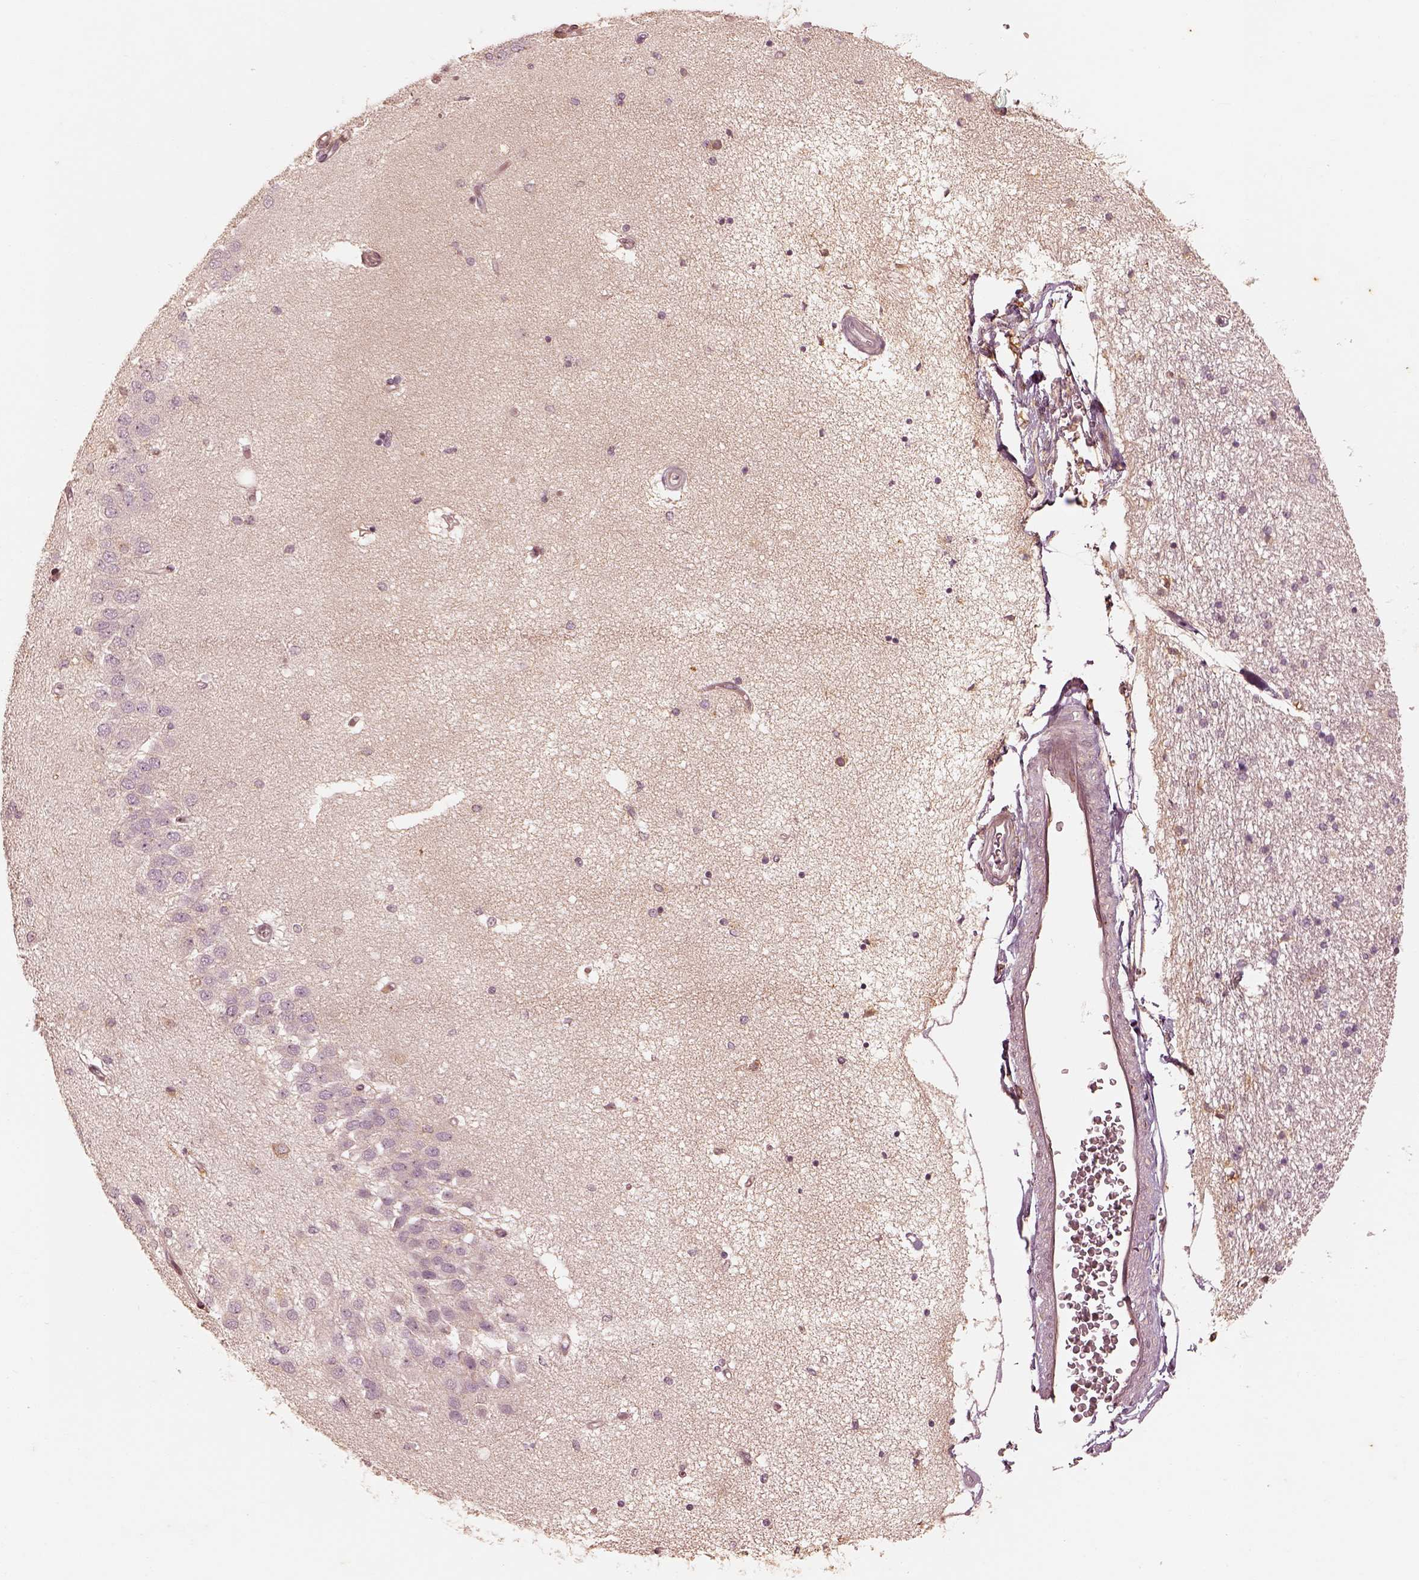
{"staining": {"intensity": "negative", "quantity": "none", "location": "none"}, "tissue": "hippocampus", "cell_type": "Glial cells", "image_type": "normal", "snomed": [{"axis": "morphology", "description": "Normal tissue, NOS"}, {"axis": "topography", "description": "Hippocampus"}], "caption": "Human hippocampus stained for a protein using immunohistochemistry displays no positivity in glial cells.", "gene": "WLS", "patient": {"sex": "female", "age": 54}}